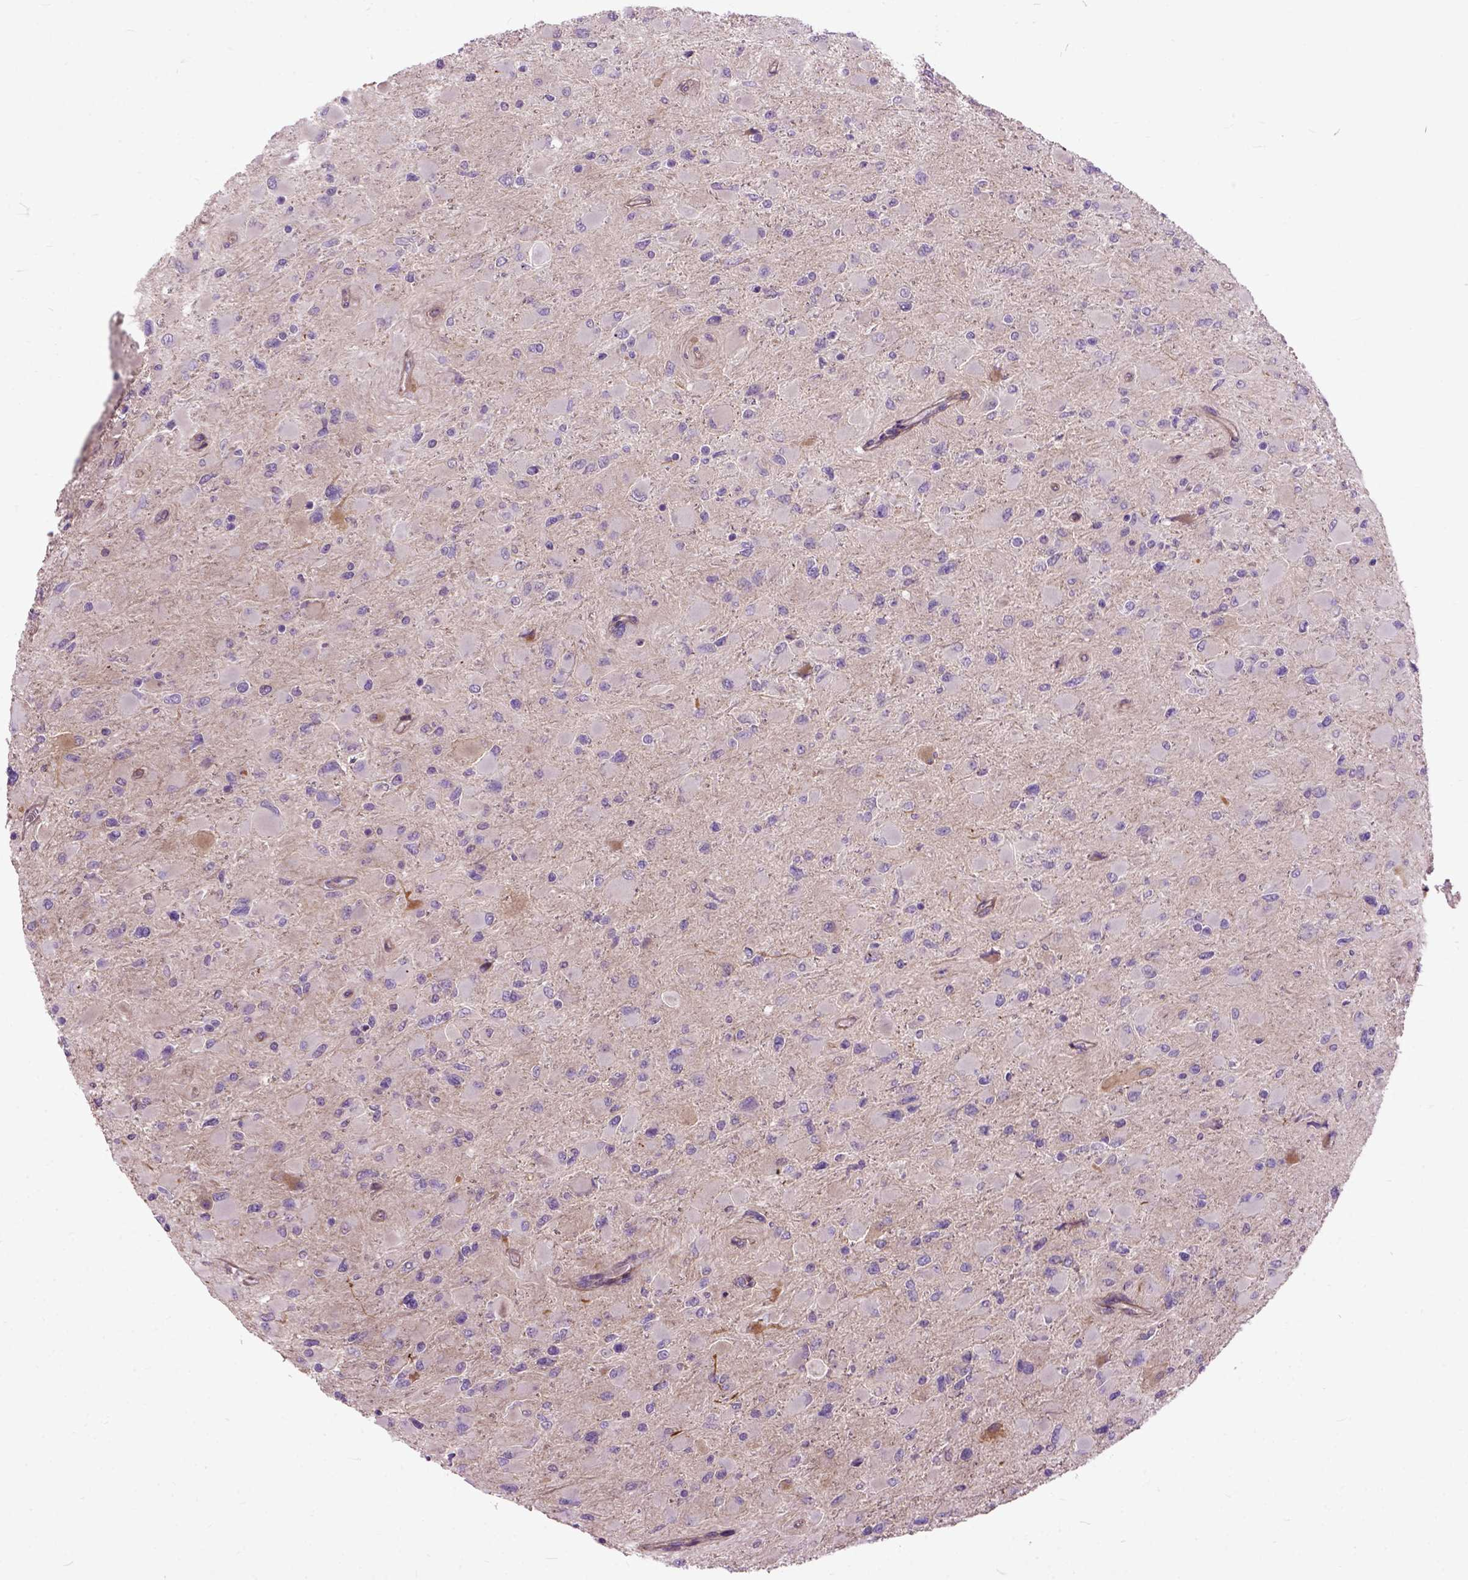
{"staining": {"intensity": "negative", "quantity": "none", "location": "none"}, "tissue": "glioma", "cell_type": "Tumor cells", "image_type": "cancer", "snomed": [{"axis": "morphology", "description": "Glioma, malignant, High grade"}, {"axis": "topography", "description": "Cerebral cortex"}], "caption": "Tumor cells show no significant expression in glioma. Brightfield microscopy of immunohistochemistry (IHC) stained with DAB (brown) and hematoxylin (blue), captured at high magnification.", "gene": "MAPT", "patient": {"sex": "female", "age": 36}}